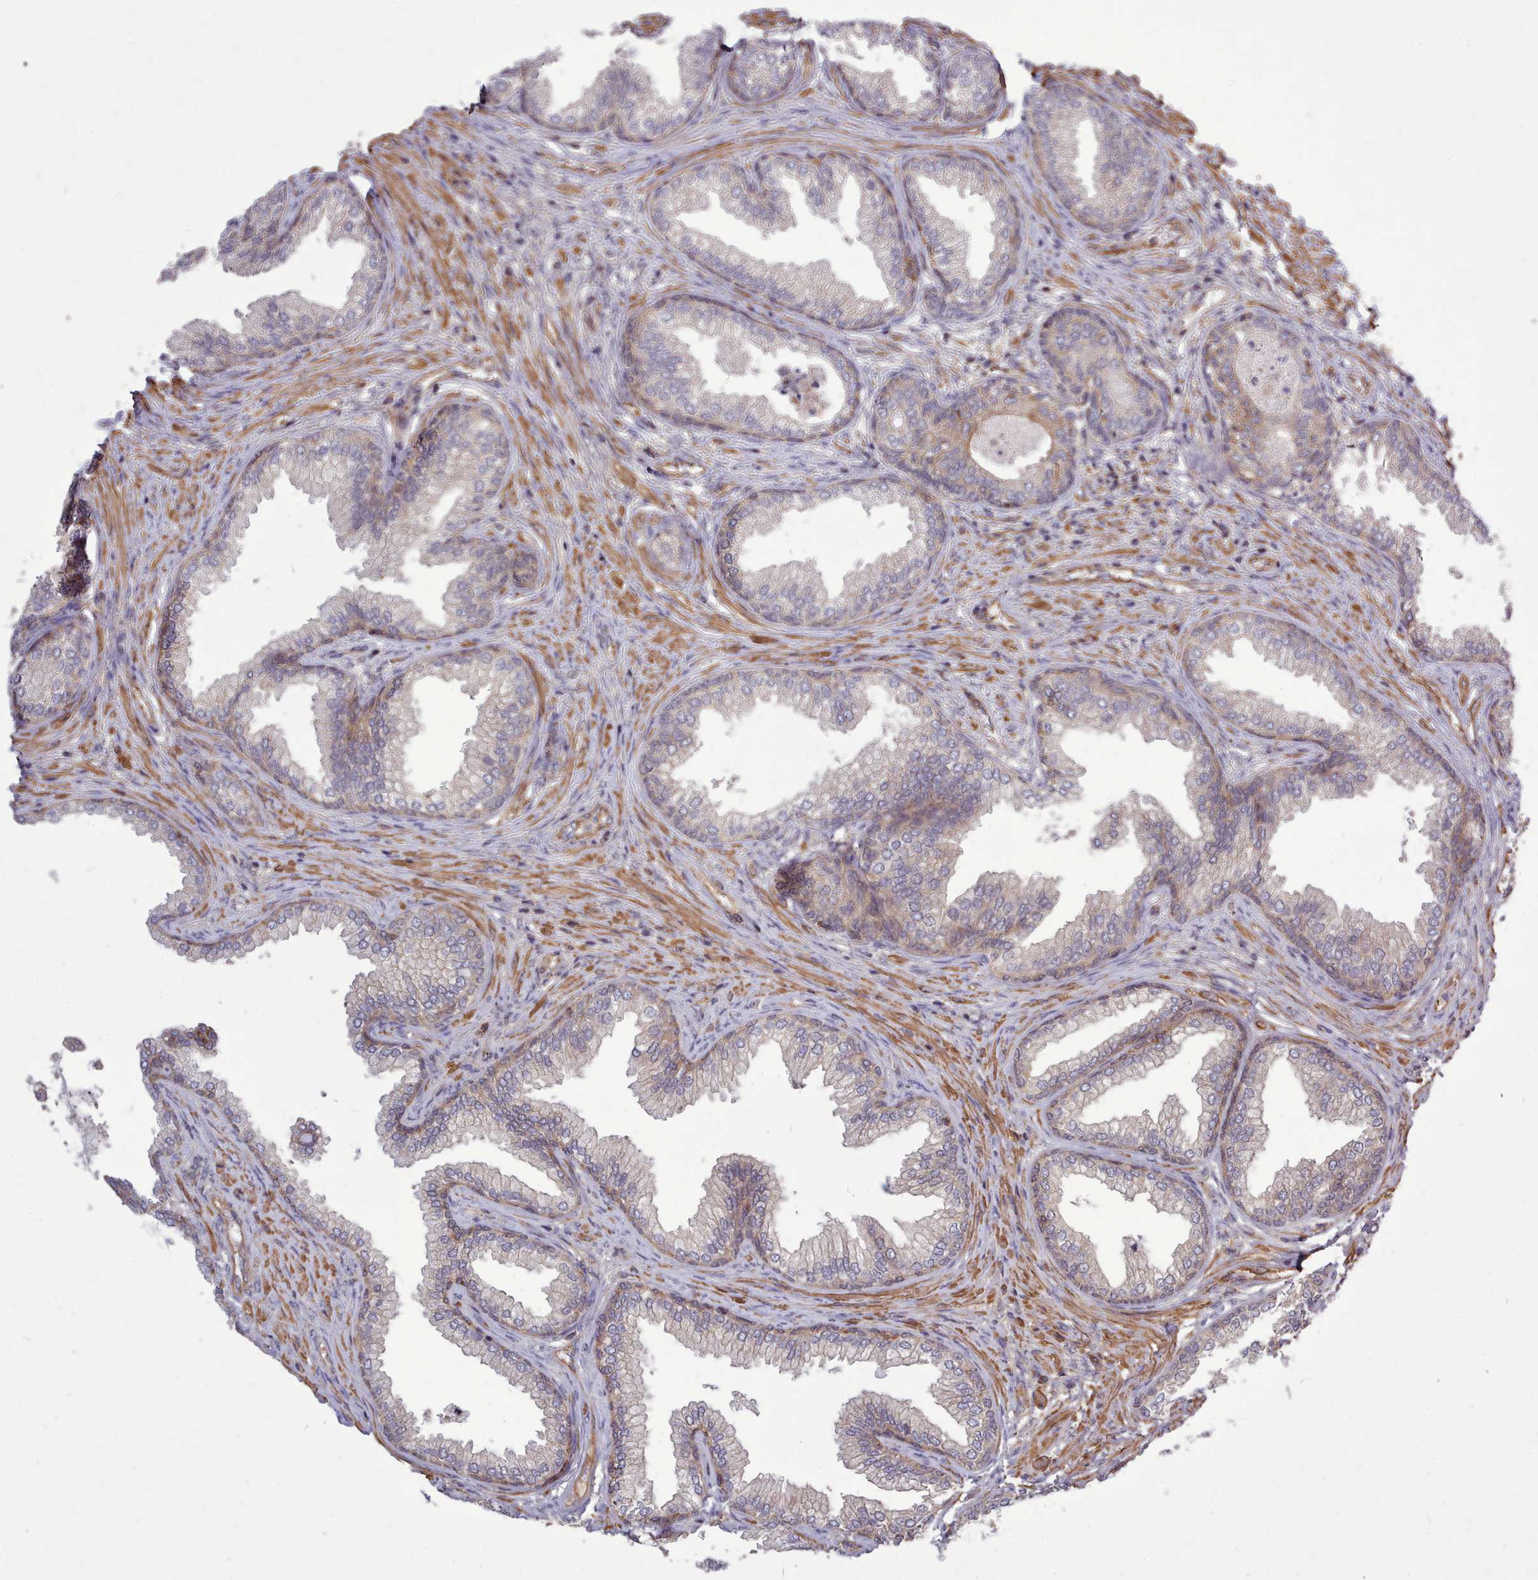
{"staining": {"intensity": "weak", "quantity": "25%-75%", "location": "cytoplasmic/membranous"}, "tissue": "prostate", "cell_type": "Glandular cells", "image_type": "normal", "snomed": [{"axis": "morphology", "description": "Normal tissue, NOS"}, {"axis": "topography", "description": "Prostate"}], "caption": "Human prostate stained for a protein (brown) shows weak cytoplasmic/membranous positive staining in approximately 25%-75% of glandular cells.", "gene": "STUB1", "patient": {"sex": "male", "age": 76}}